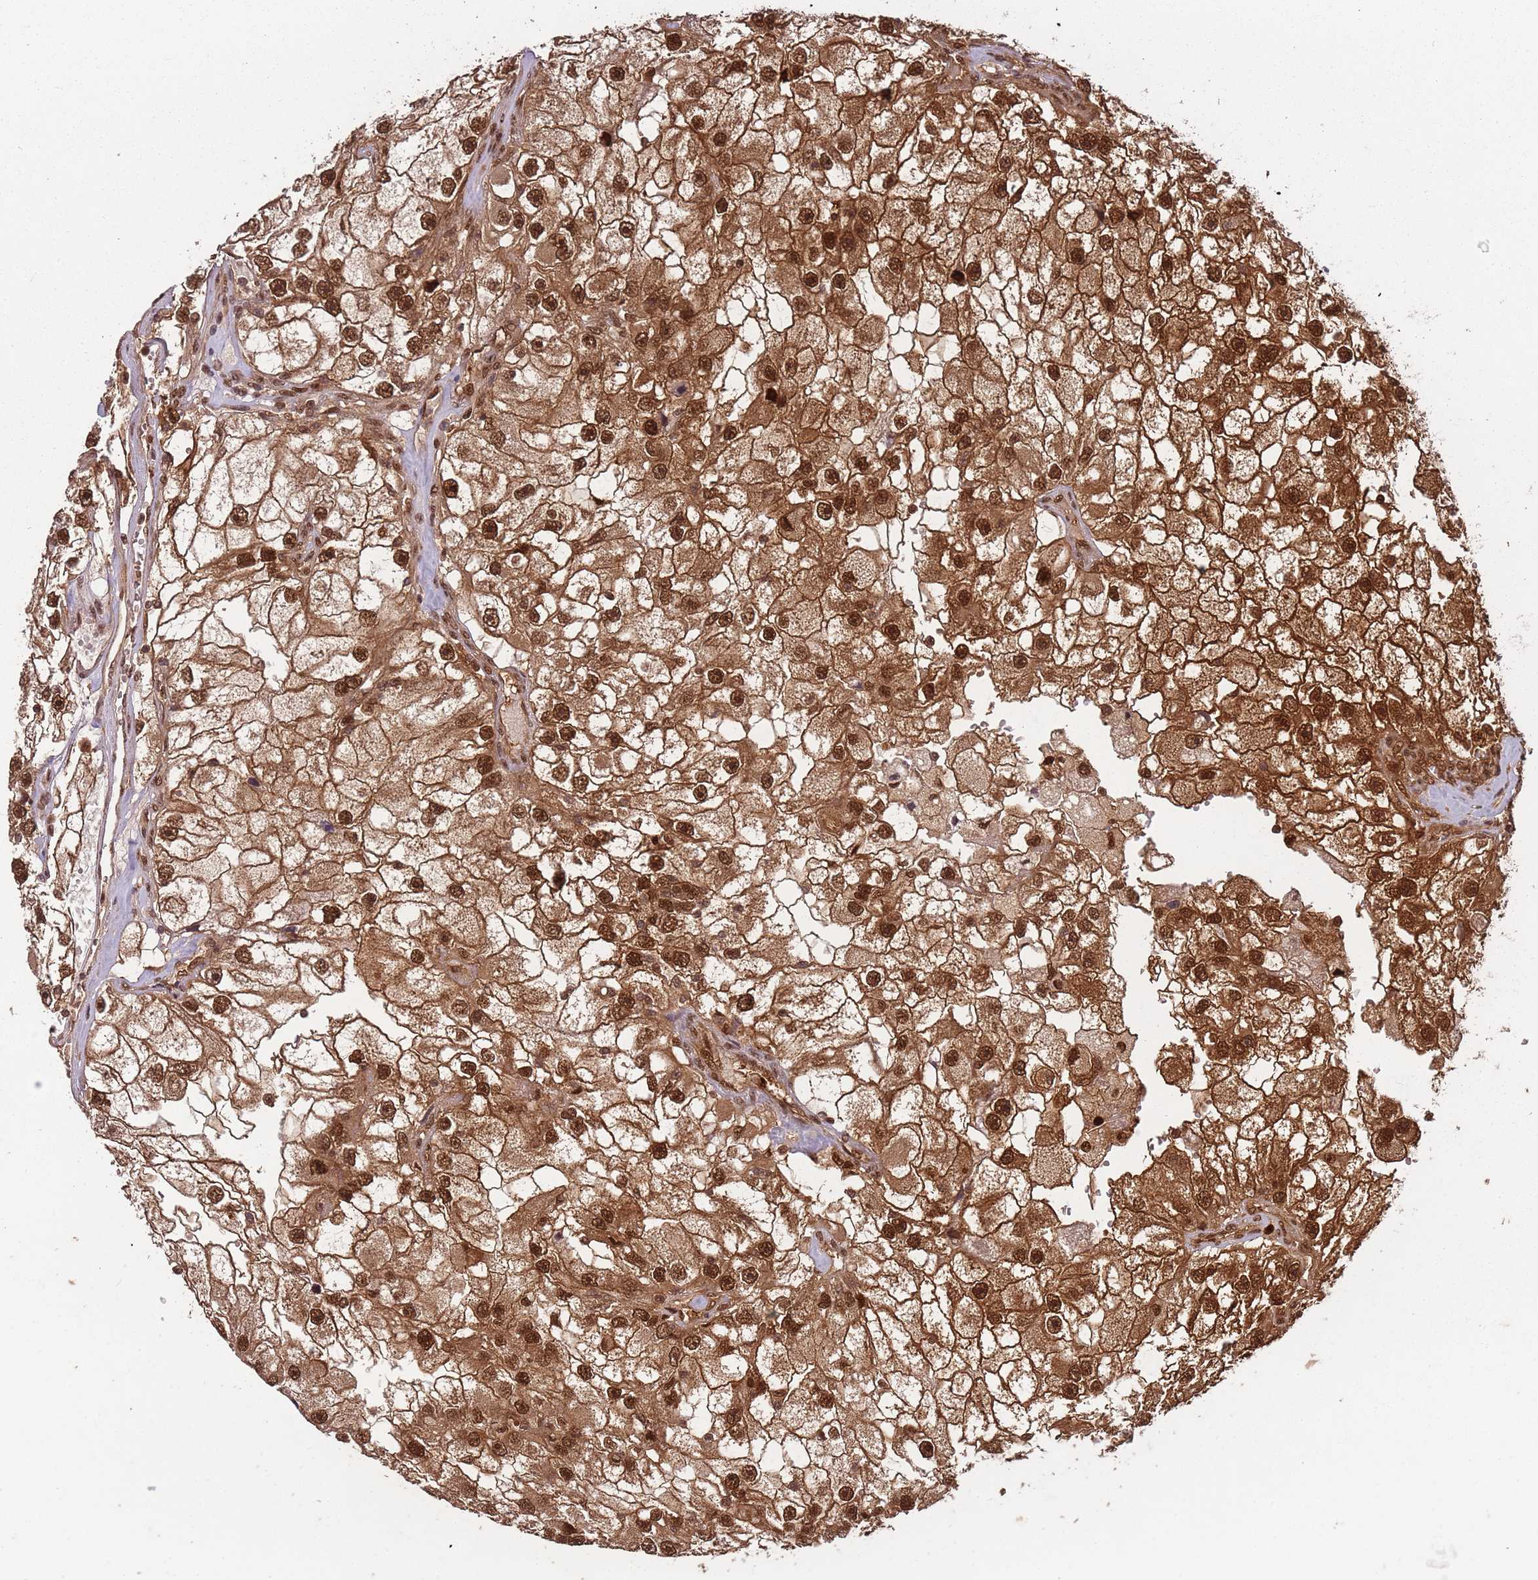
{"staining": {"intensity": "strong", "quantity": ">75%", "location": "cytoplasmic/membranous,nuclear"}, "tissue": "renal cancer", "cell_type": "Tumor cells", "image_type": "cancer", "snomed": [{"axis": "morphology", "description": "Adenocarcinoma, NOS"}, {"axis": "topography", "description": "Kidney"}], "caption": "Immunohistochemistry (IHC) (DAB (3,3'-diaminobenzidine)) staining of renal cancer displays strong cytoplasmic/membranous and nuclear protein expression in approximately >75% of tumor cells.", "gene": "PGLS", "patient": {"sex": "male", "age": 63}}